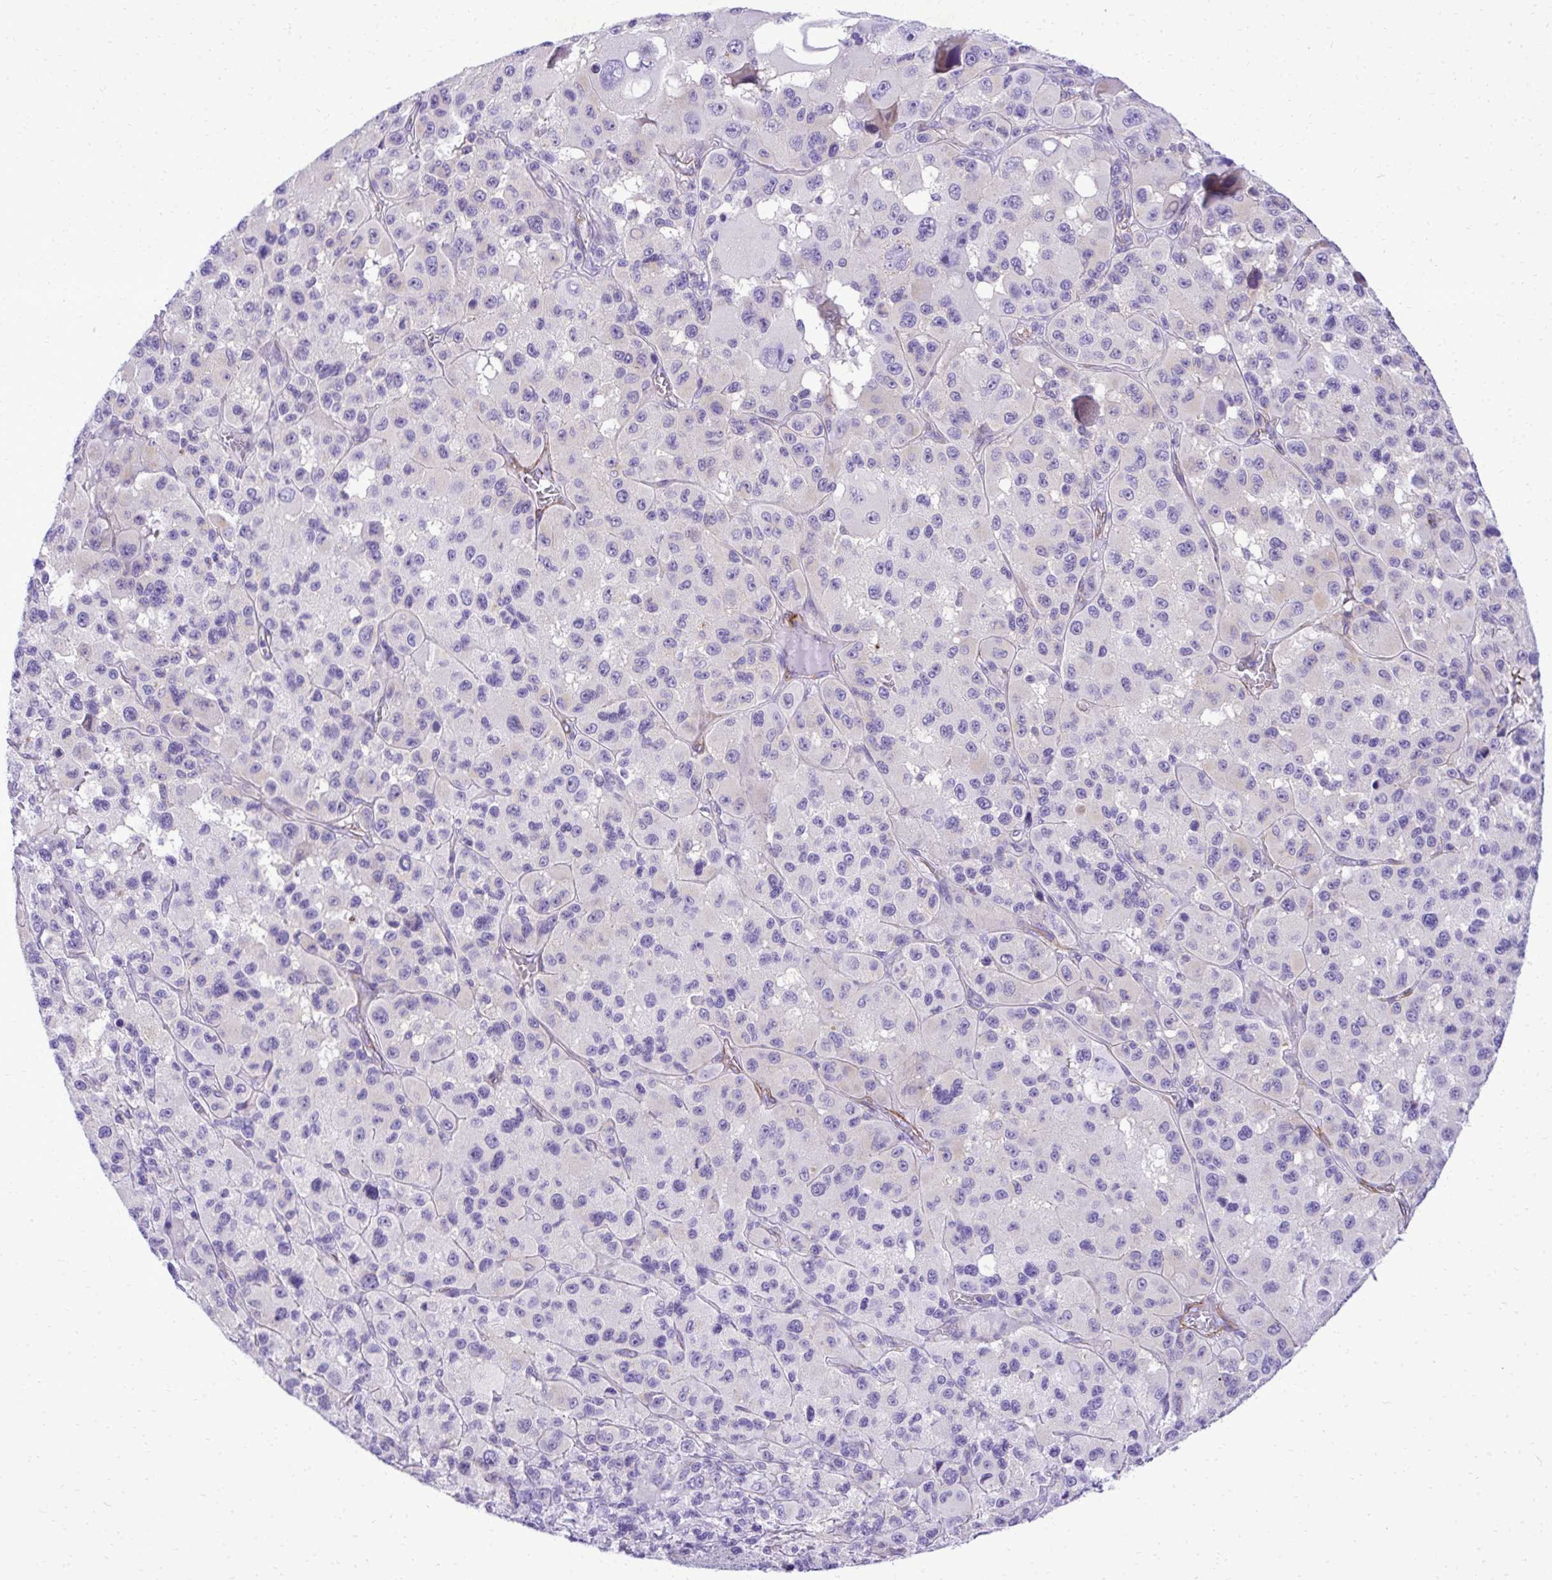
{"staining": {"intensity": "negative", "quantity": "none", "location": "none"}, "tissue": "melanoma", "cell_type": "Tumor cells", "image_type": "cancer", "snomed": [{"axis": "morphology", "description": "Malignant melanoma, Metastatic site"}, {"axis": "topography", "description": "Lymph node"}], "caption": "Tumor cells are negative for brown protein staining in melanoma. The staining was performed using DAB to visualize the protein expression in brown, while the nuclei were stained in blue with hematoxylin (Magnification: 20x).", "gene": "PITPNM3", "patient": {"sex": "female", "age": 65}}